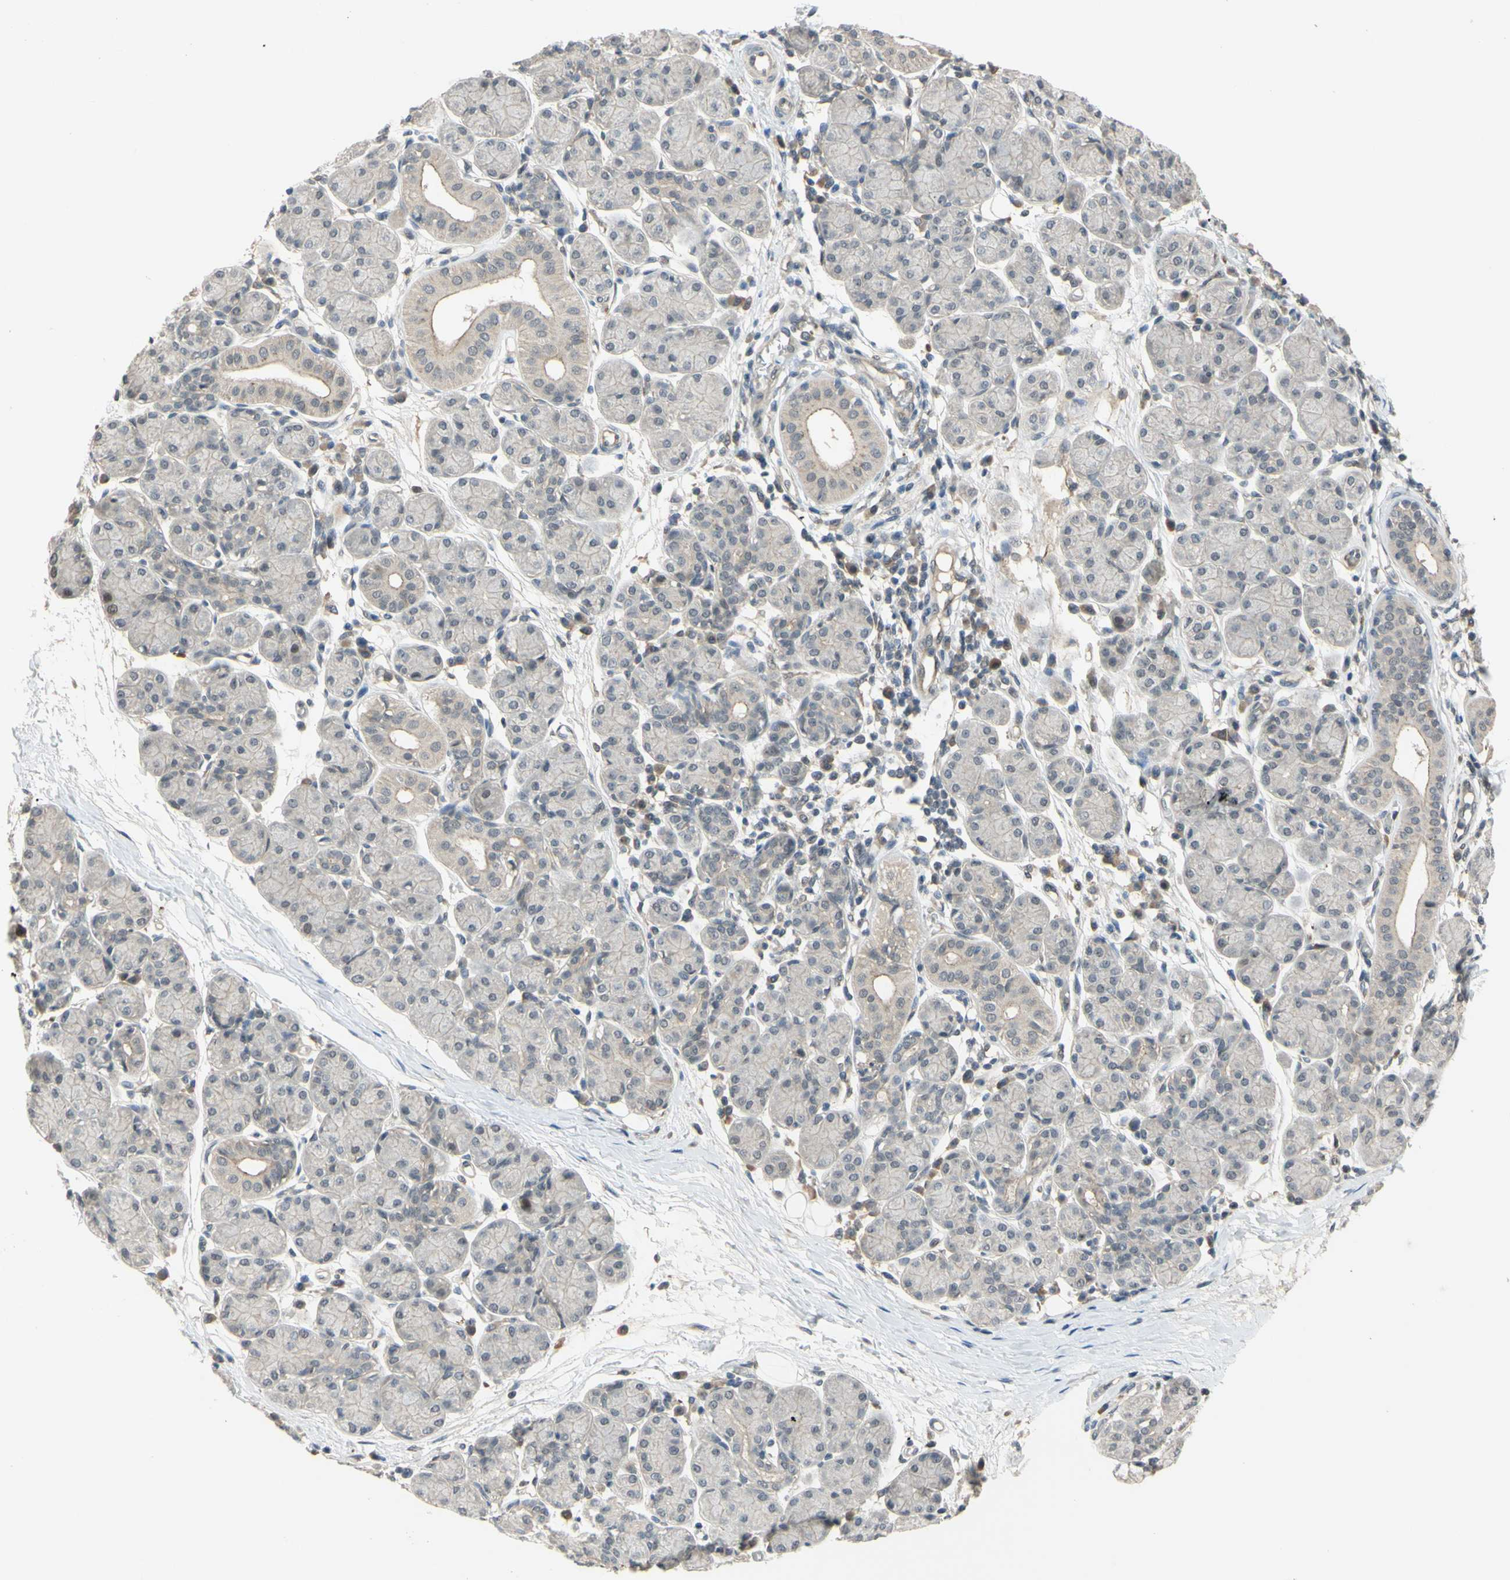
{"staining": {"intensity": "weak", "quantity": "25%-75%", "location": "cytoplasmic/membranous"}, "tissue": "salivary gland", "cell_type": "Glandular cells", "image_type": "normal", "snomed": [{"axis": "morphology", "description": "Normal tissue, NOS"}, {"axis": "morphology", "description": "Inflammation, NOS"}, {"axis": "topography", "description": "Lymph node"}, {"axis": "topography", "description": "Salivary gland"}], "caption": "A brown stain shows weak cytoplasmic/membranous positivity of a protein in glandular cells of benign human salivary gland.", "gene": "ALK", "patient": {"sex": "male", "age": 3}}